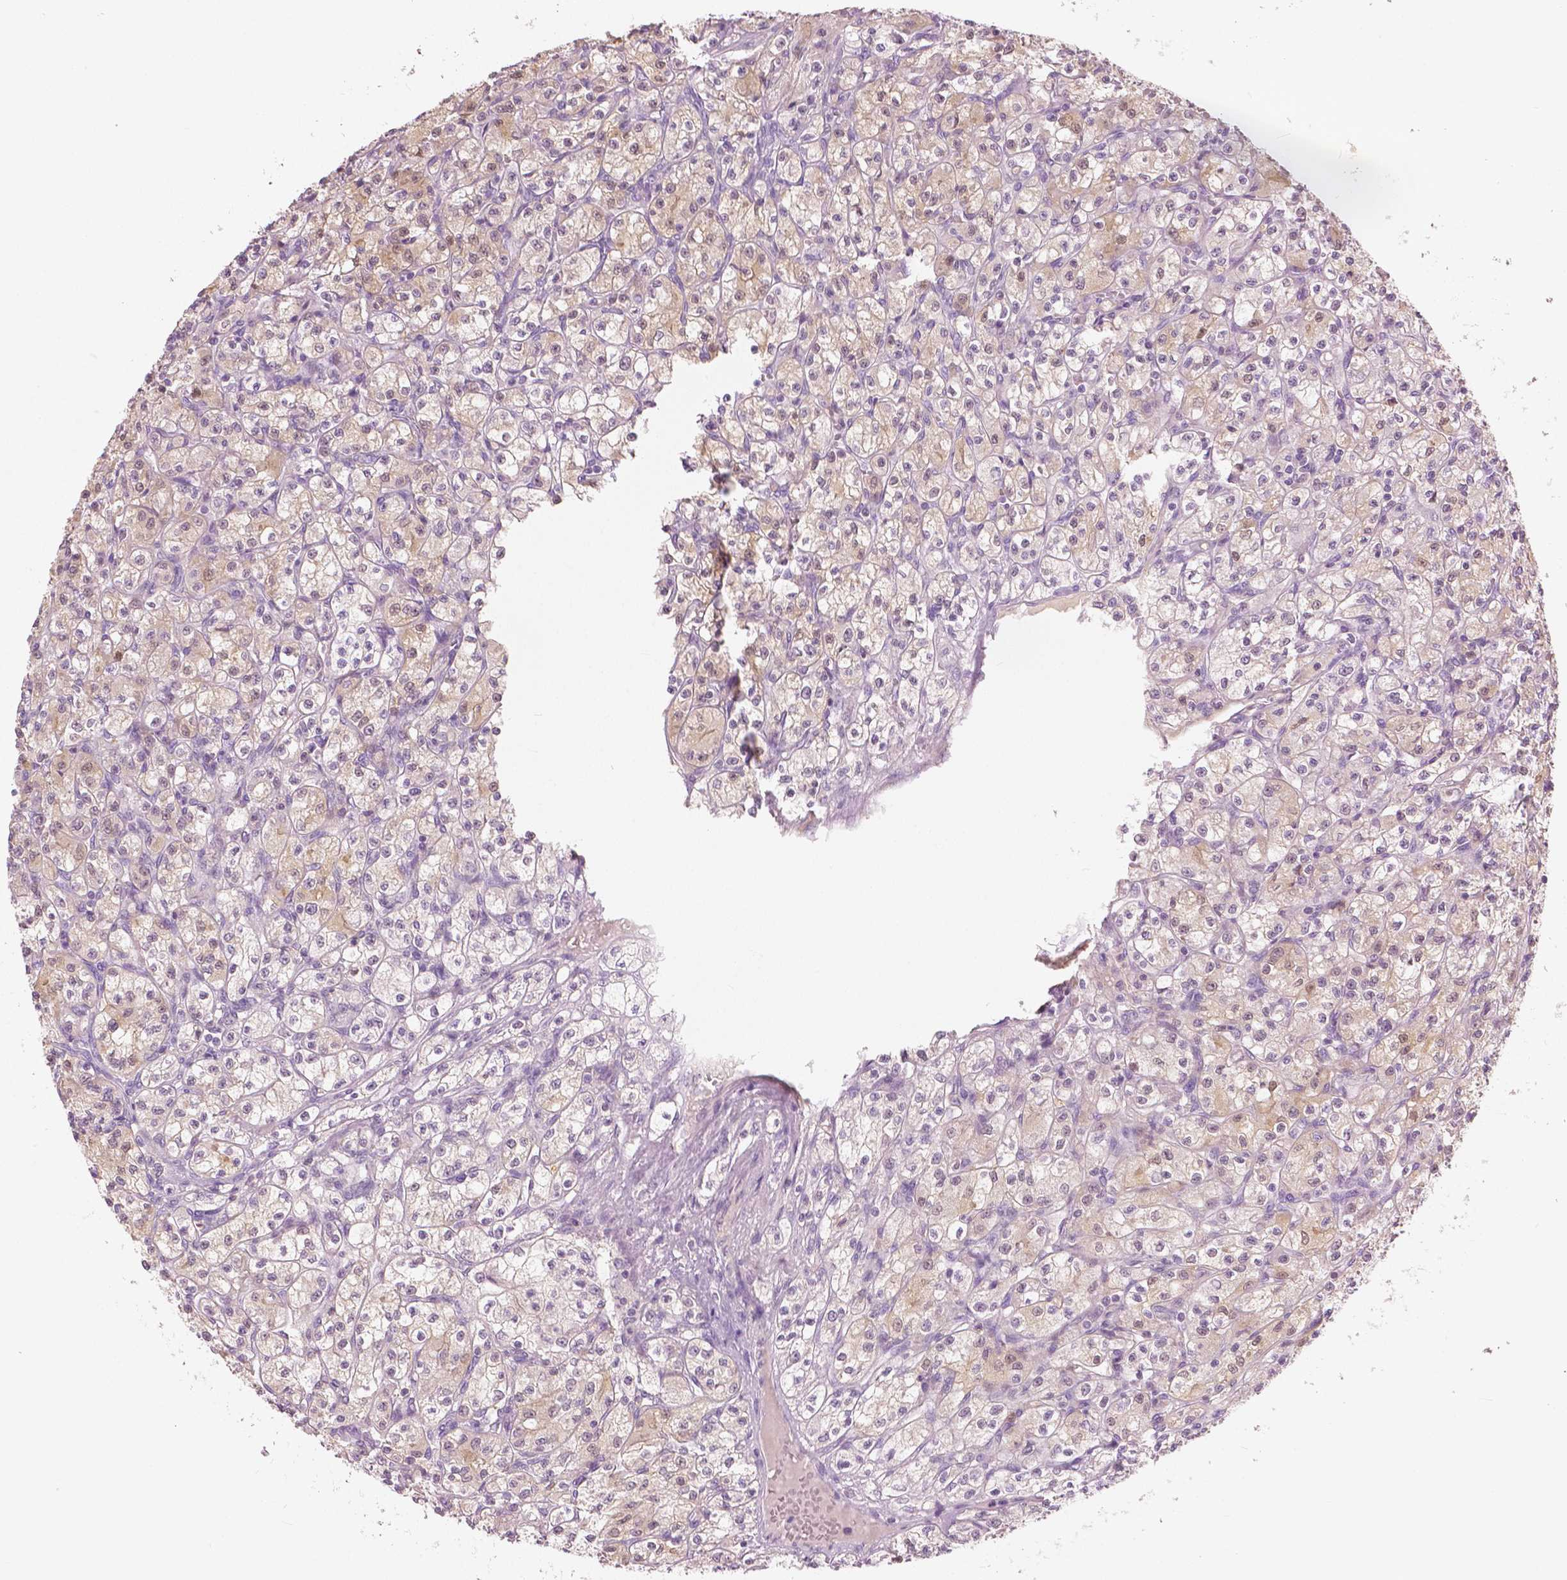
{"staining": {"intensity": "weak", "quantity": "25%-75%", "location": "cytoplasmic/membranous"}, "tissue": "renal cancer", "cell_type": "Tumor cells", "image_type": "cancer", "snomed": [{"axis": "morphology", "description": "Adenocarcinoma, NOS"}, {"axis": "topography", "description": "Kidney"}], "caption": "The immunohistochemical stain shows weak cytoplasmic/membranous expression in tumor cells of renal cancer (adenocarcinoma) tissue.", "gene": "GALM", "patient": {"sex": "female", "age": 70}}